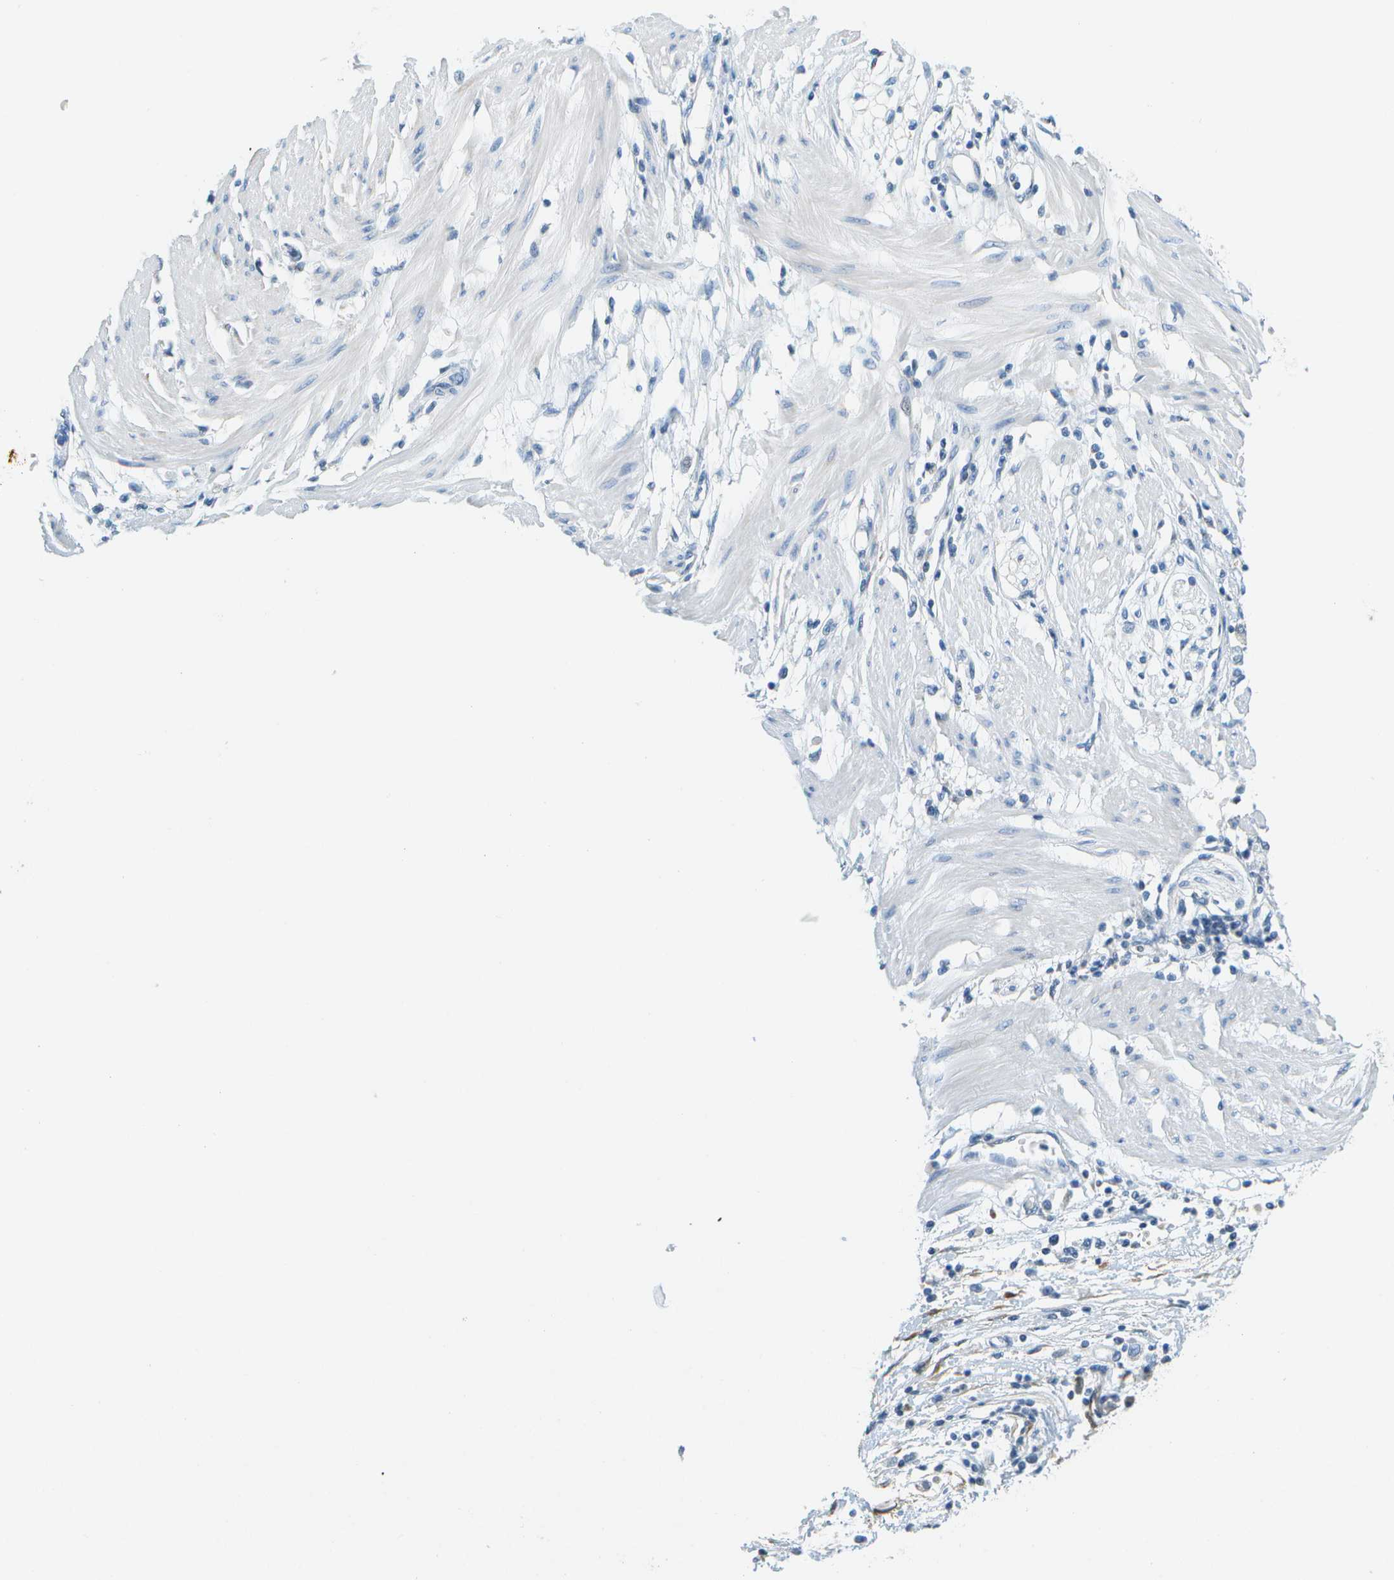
{"staining": {"intensity": "negative", "quantity": "none", "location": "none"}, "tissue": "stomach cancer", "cell_type": "Tumor cells", "image_type": "cancer", "snomed": [{"axis": "morphology", "description": "Adenocarcinoma, NOS"}, {"axis": "topography", "description": "Stomach"}], "caption": "DAB (3,3'-diaminobenzidine) immunohistochemical staining of stomach cancer (adenocarcinoma) exhibits no significant staining in tumor cells.", "gene": "PTGIS", "patient": {"sex": "female", "age": 59}}